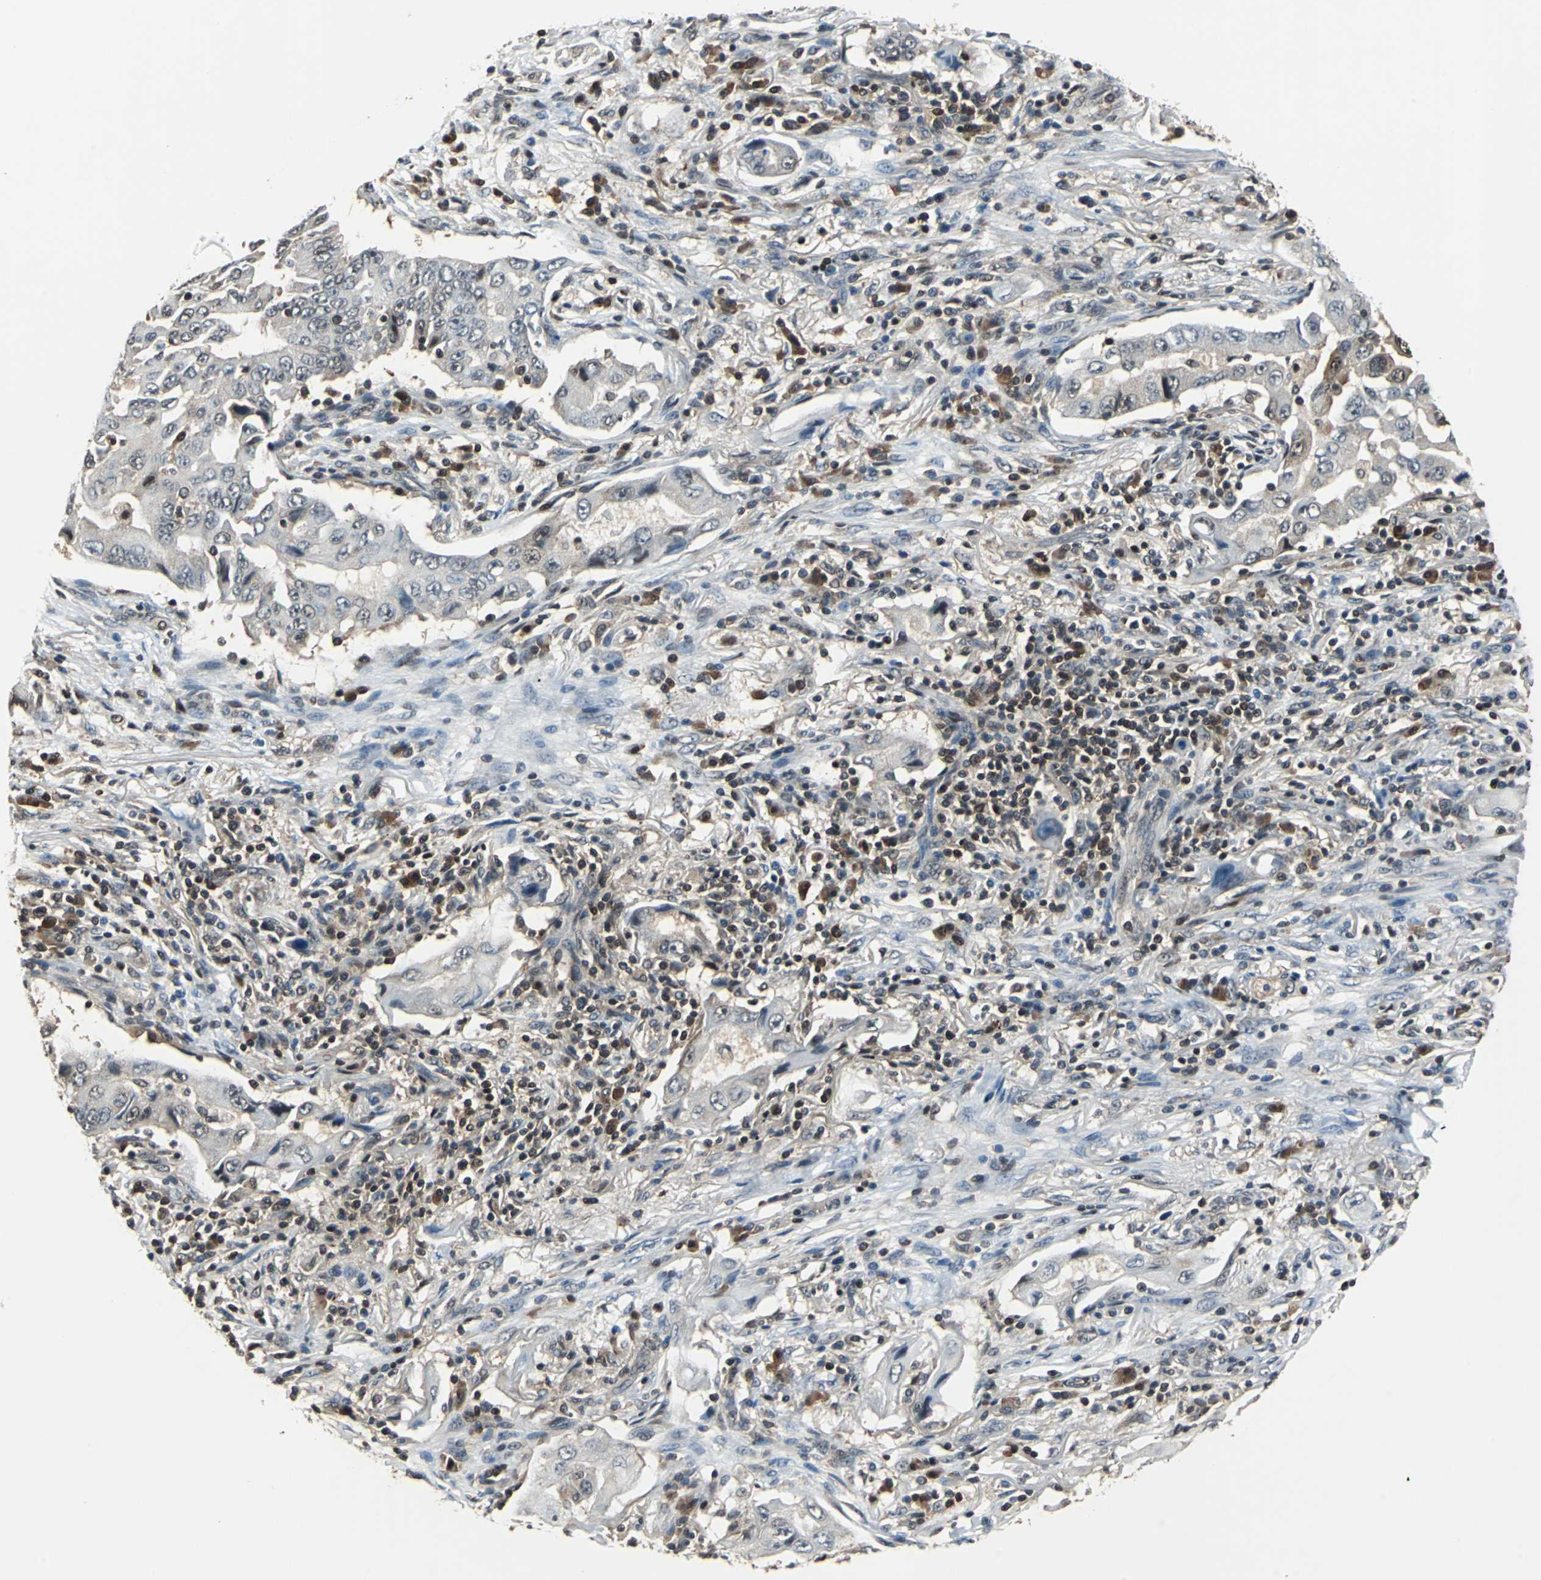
{"staining": {"intensity": "weak", "quantity": "25%-75%", "location": "cytoplasmic/membranous,nuclear"}, "tissue": "lung cancer", "cell_type": "Tumor cells", "image_type": "cancer", "snomed": [{"axis": "morphology", "description": "Adenocarcinoma, NOS"}, {"axis": "topography", "description": "Lung"}], "caption": "Protein staining demonstrates weak cytoplasmic/membranous and nuclear staining in approximately 25%-75% of tumor cells in lung cancer. (DAB (3,3'-diaminobenzidine) IHC, brown staining for protein, blue staining for nuclei).", "gene": "PSME1", "patient": {"sex": "female", "age": 65}}